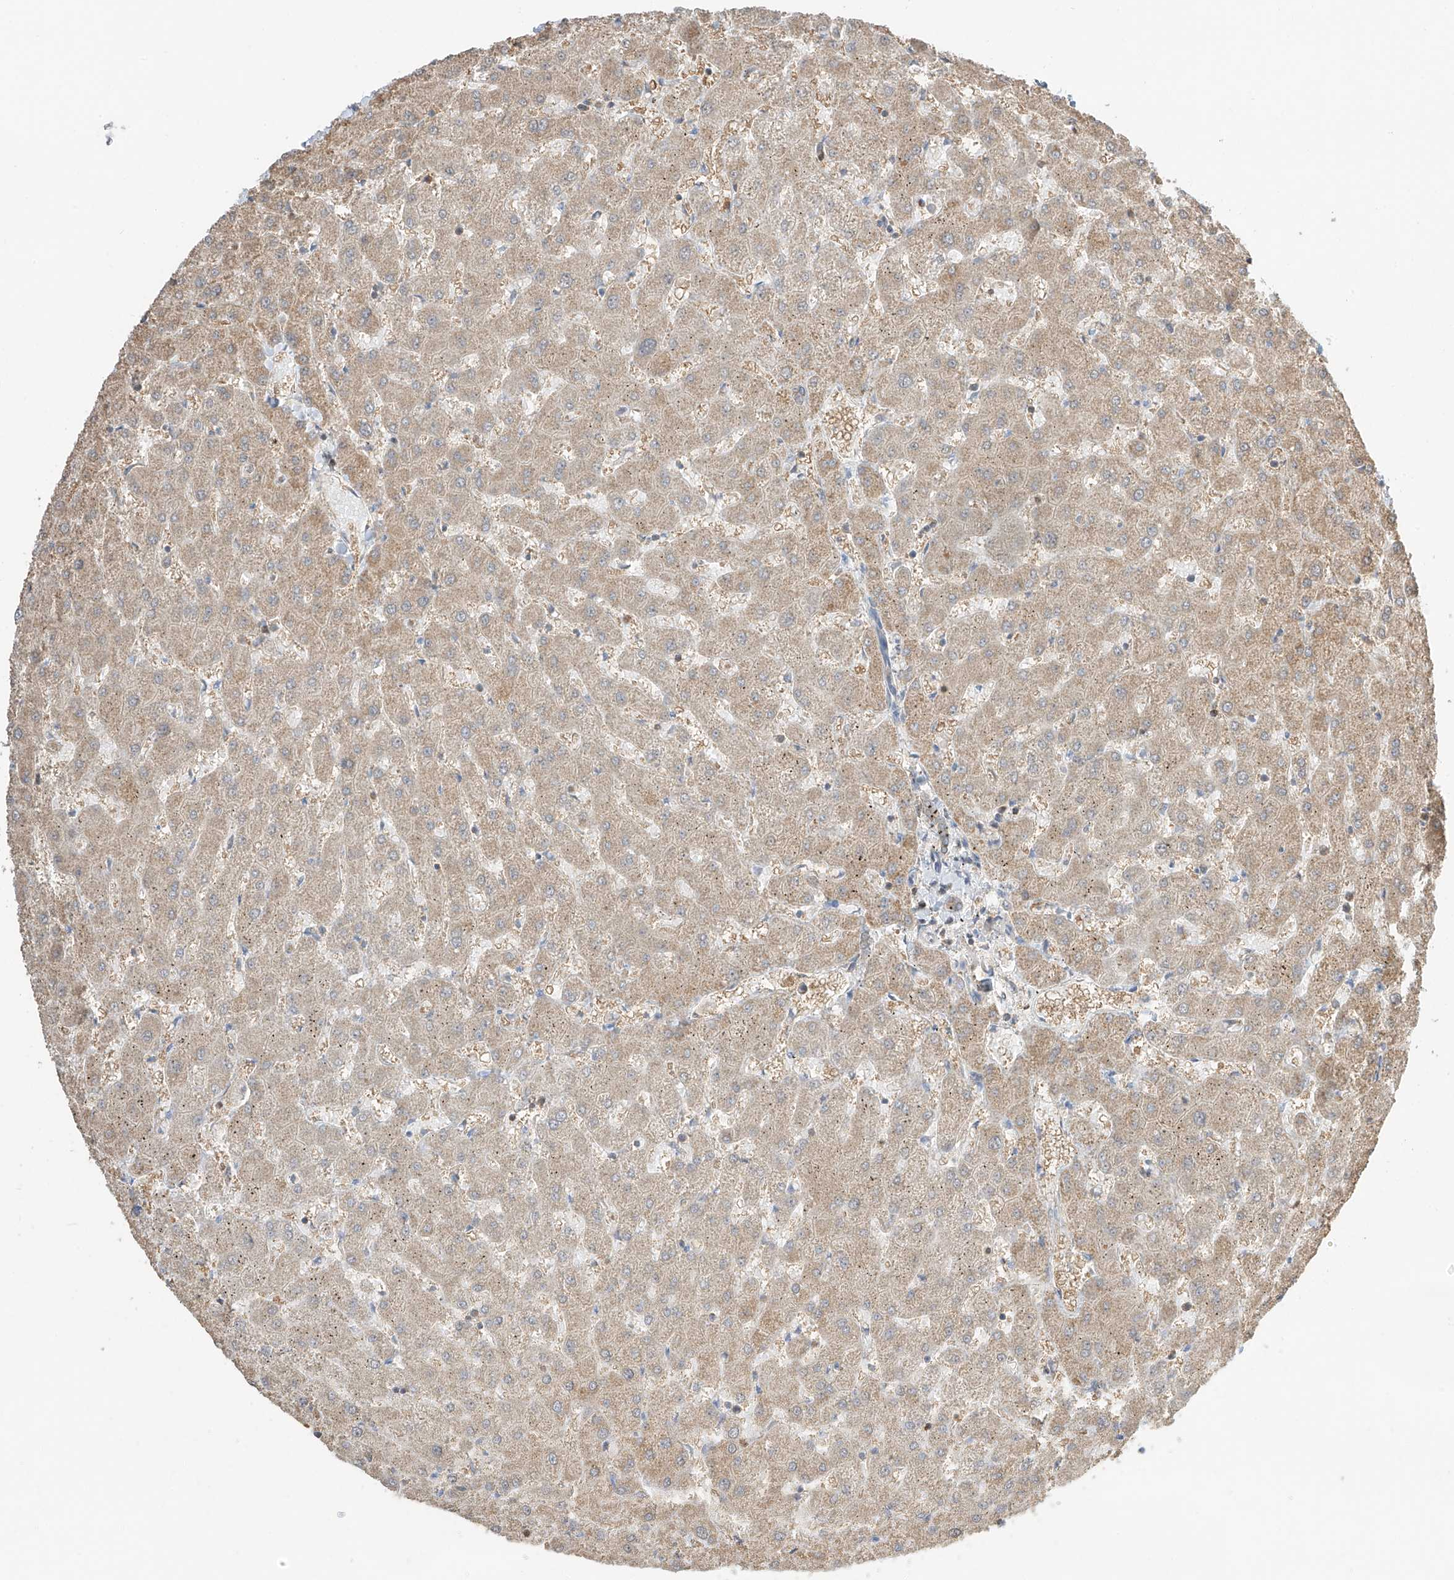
{"staining": {"intensity": "weak", "quantity": "25%-75%", "location": "cytoplasmic/membranous"}, "tissue": "liver", "cell_type": "Cholangiocytes", "image_type": "normal", "snomed": [{"axis": "morphology", "description": "Normal tissue, NOS"}, {"axis": "topography", "description": "Liver"}], "caption": "Weak cytoplasmic/membranous protein expression is appreciated in about 25%-75% of cholangiocytes in liver.", "gene": "ETHE1", "patient": {"sex": "female", "age": 63}}